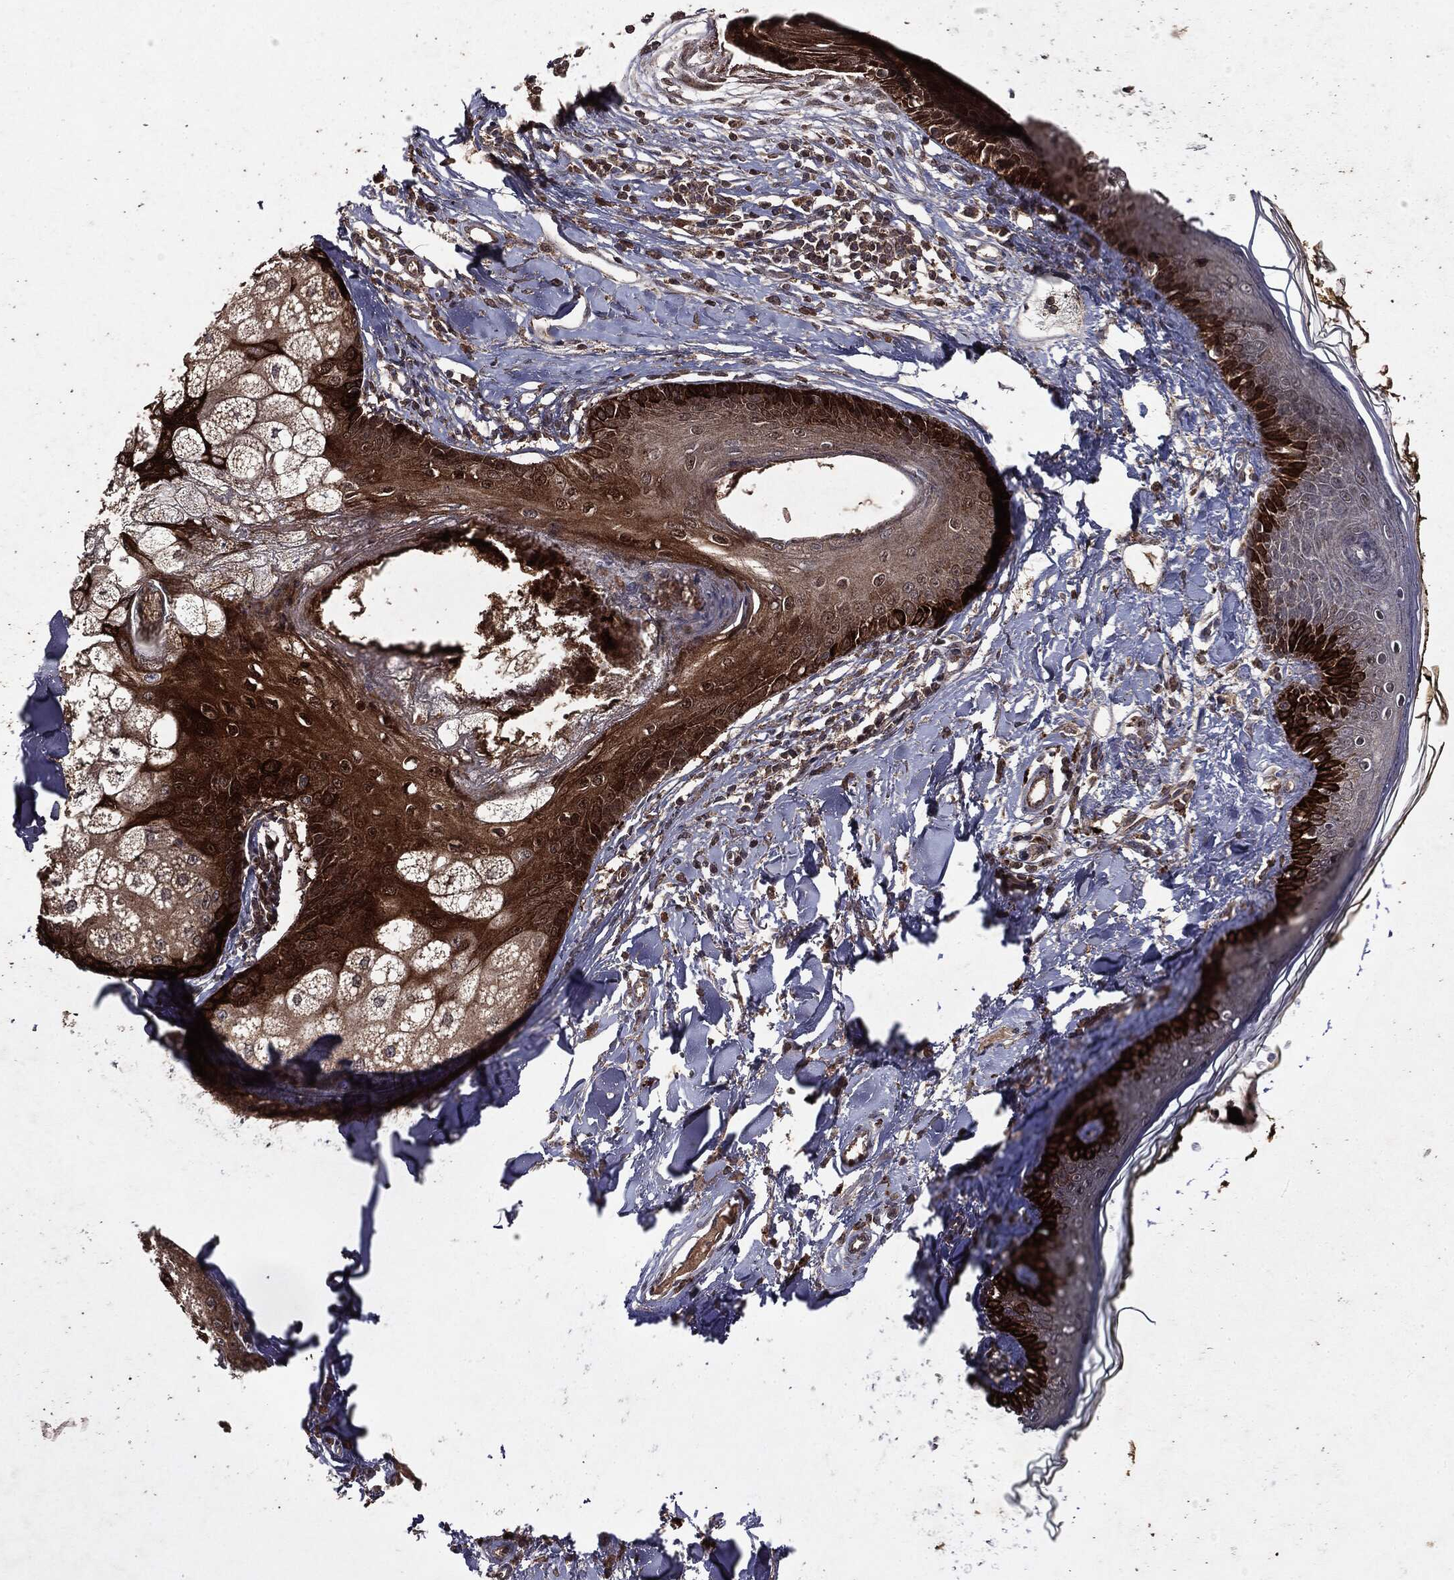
{"staining": {"intensity": "negative", "quantity": "none", "location": "none"}, "tissue": "skin", "cell_type": "Fibroblasts", "image_type": "normal", "snomed": [{"axis": "morphology", "description": "Normal tissue, NOS"}, {"axis": "topography", "description": "Skin"}], "caption": "DAB immunohistochemical staining of benign human skin exhibits no significant staining in fibroblasts.", "gene": "MTOR", "patient": {"sex": "male", "age": 76}}